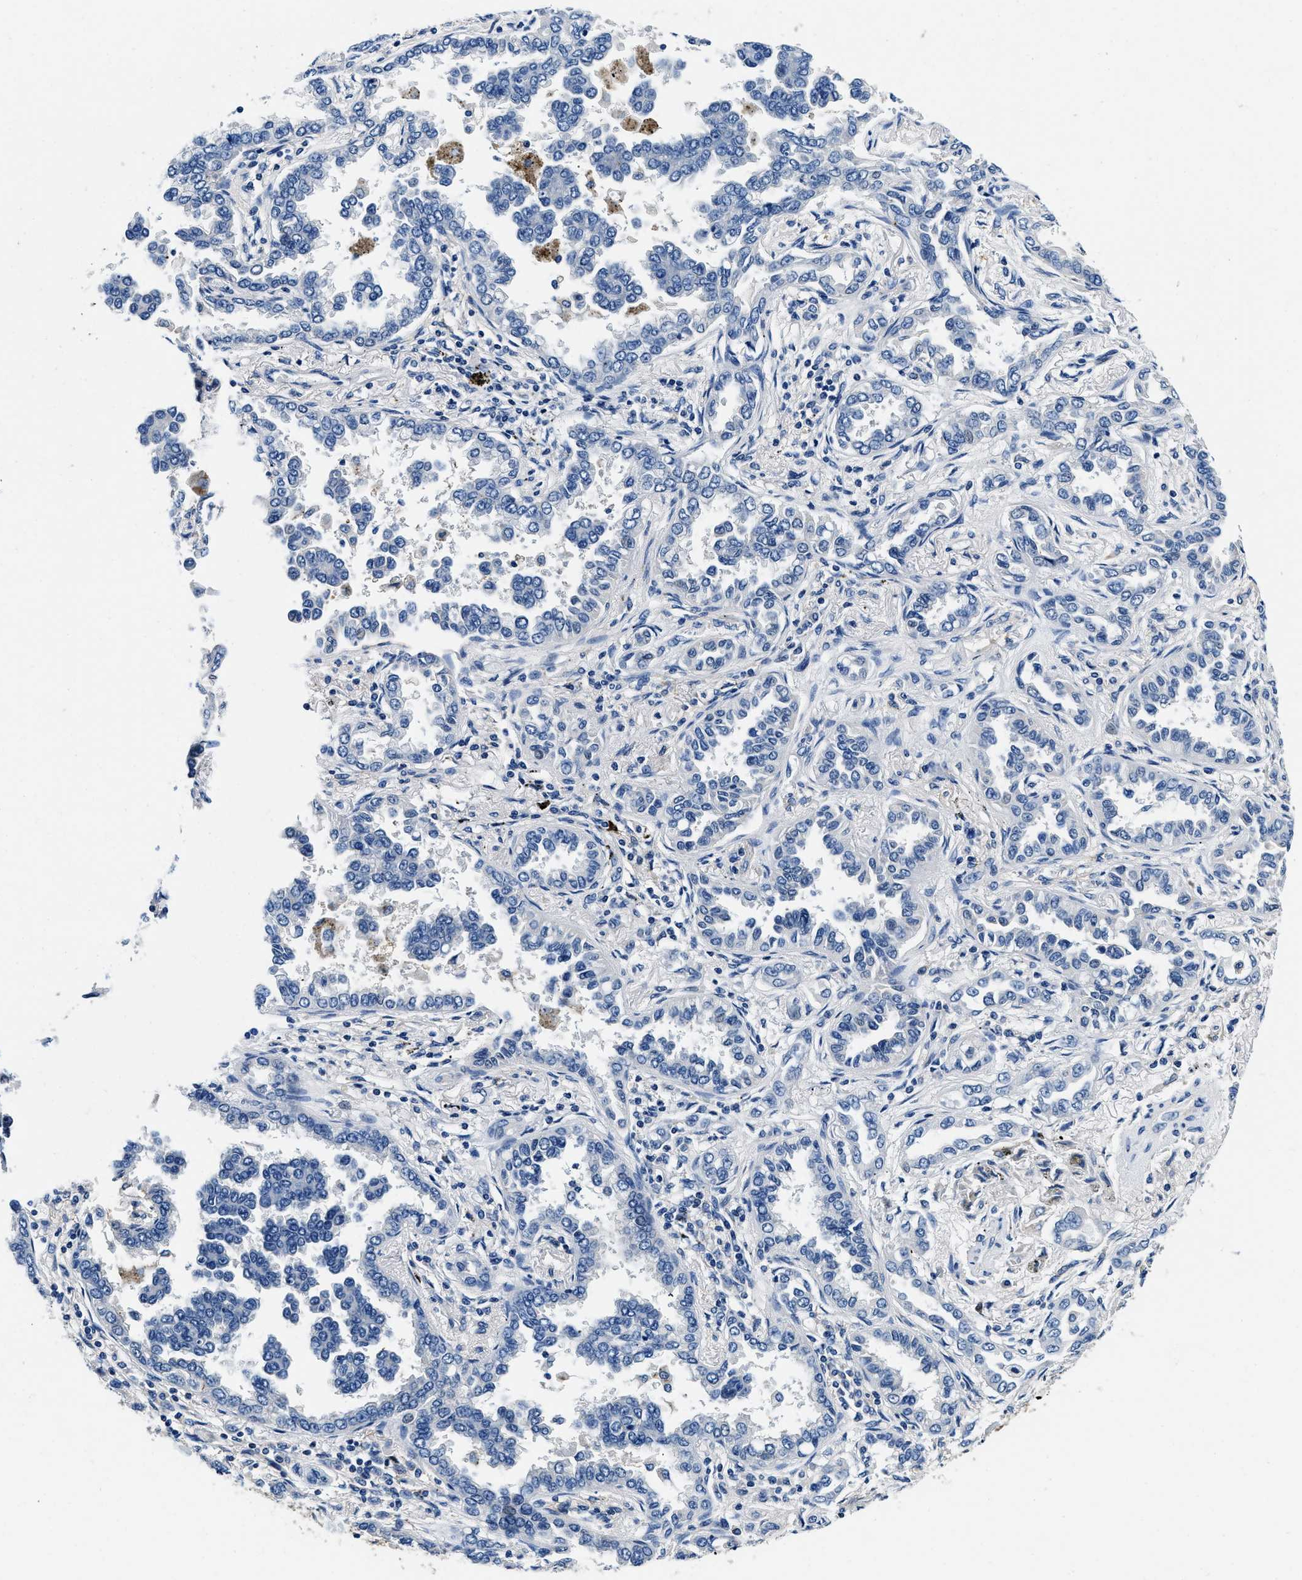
{"staining": {"intensity": "negative", "quantity": "none", "location": "none"}, "tissue": "lung cancer", "cell_type": "Tumor cells", "image_type": "cancer", "snomed": [{"axis": "morphology", "description": "Normal tissue, NOS"}, {"axis": "morphology", "description": "Adenocarcinoma, NOS"}, {"axis": "topography", "description": "Lung"}], "caption": "IHC micrograph of human lung cancer (adenocarcinoma) stained for a protein (brown), which shows no expression in tumor cells.", "gene": "ZFAND3", "patient": {"sex": "male", "age": 59}}